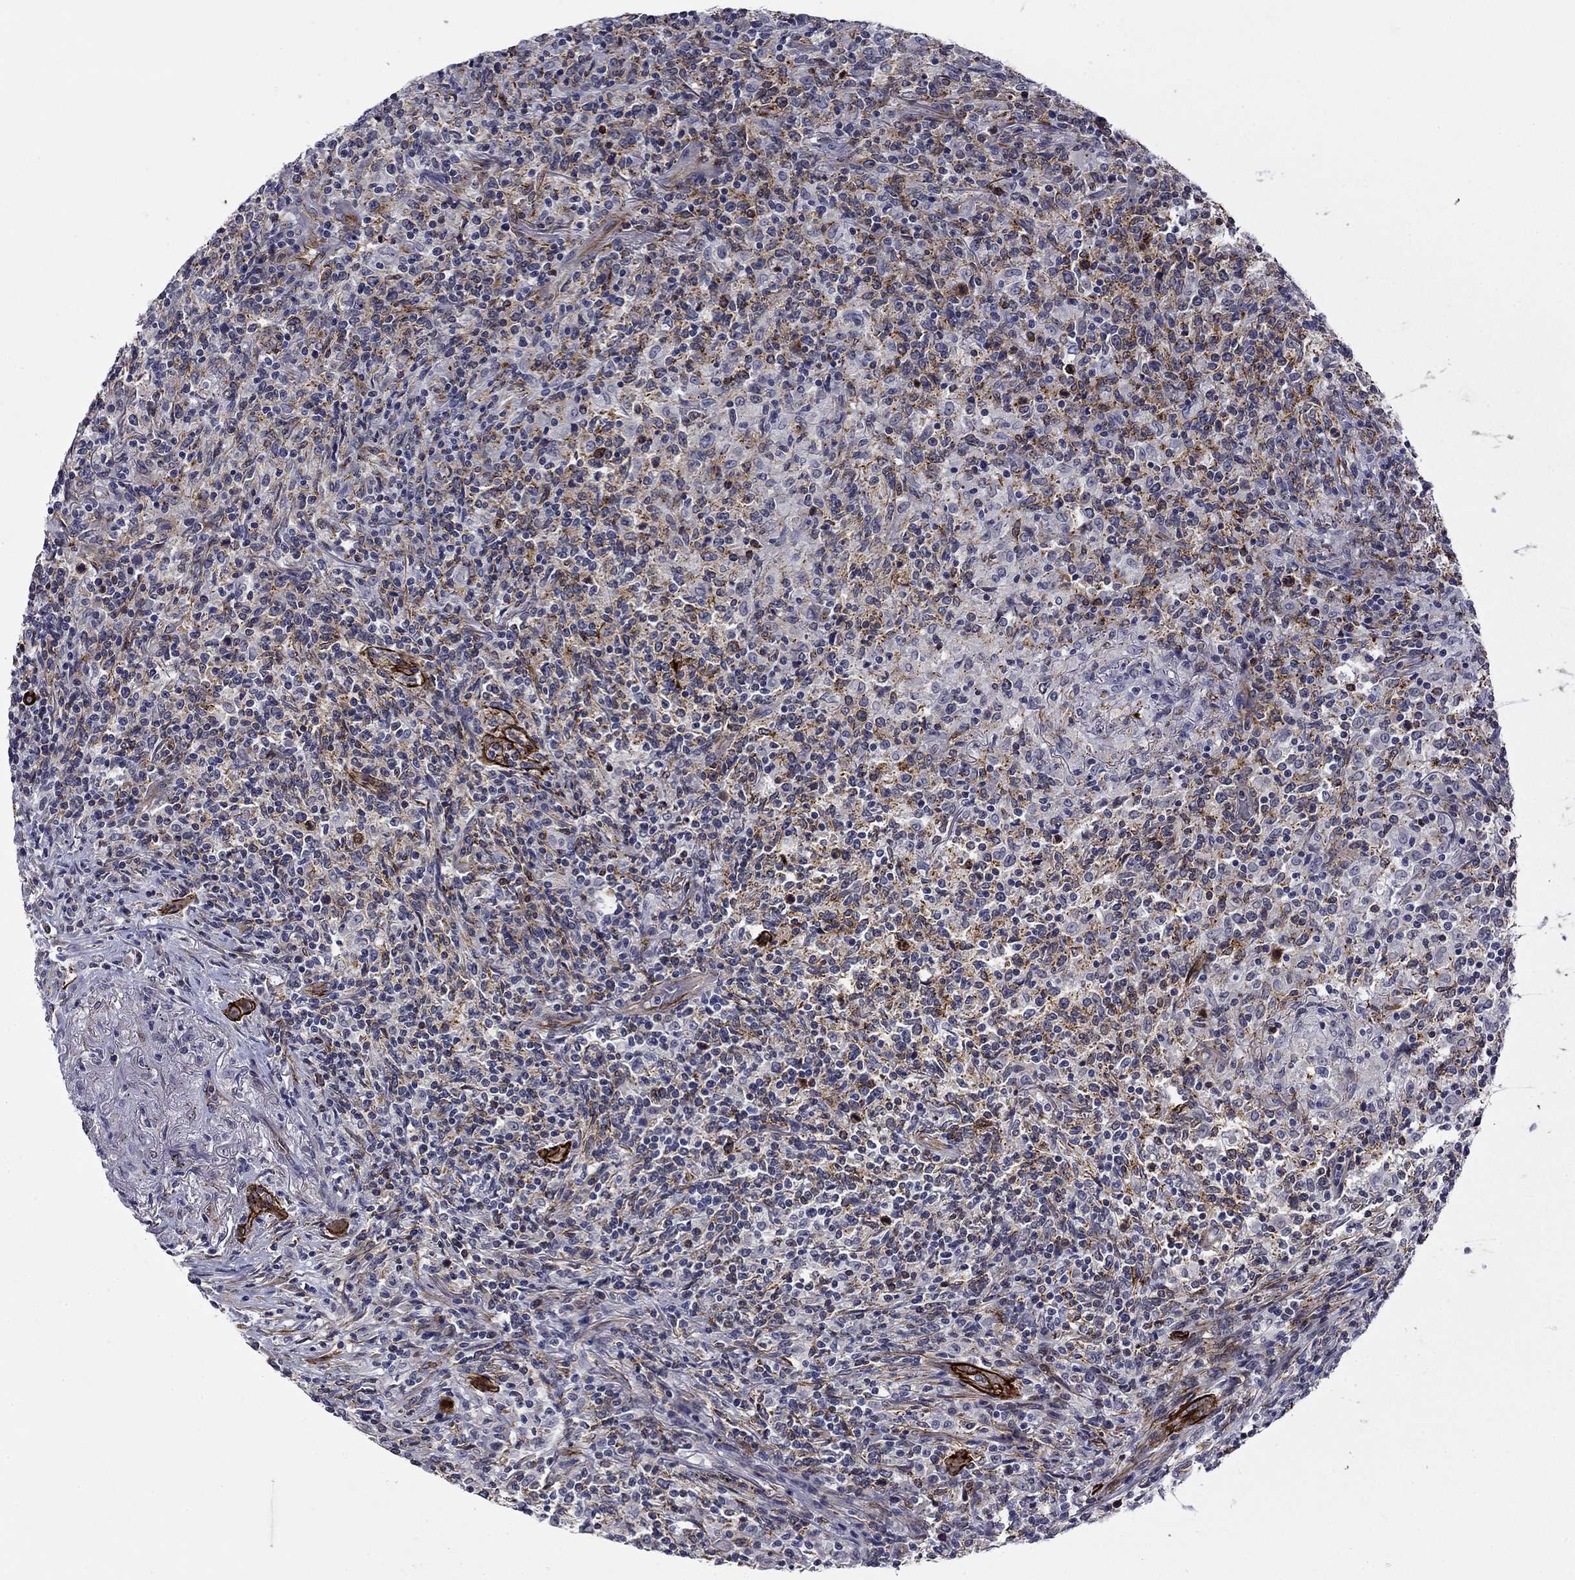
{"staining": {"intensity": "moderate", "quantity": "<25%", "location": "cytoplasmic/membranous"}, "tissue": "lymphoma", "cell_type": "Tumor cells", "image_type": "cancer", "snomed": [{"axis": "morphology", "description": "Malignant lymphoma, non-Hodgkin's type, High grade"}, {"axis": "topography", "description": "Lung"}], "caption": "Immunohistochemistry histopathology image of human lymphoma stained for a protein (brown), which reveals low levels of moderate cytoplasmic/membranous positivity in about <25% of tumor cells.", "gene": "LMO7", "patient": {"sex": "male", "age": 79}}